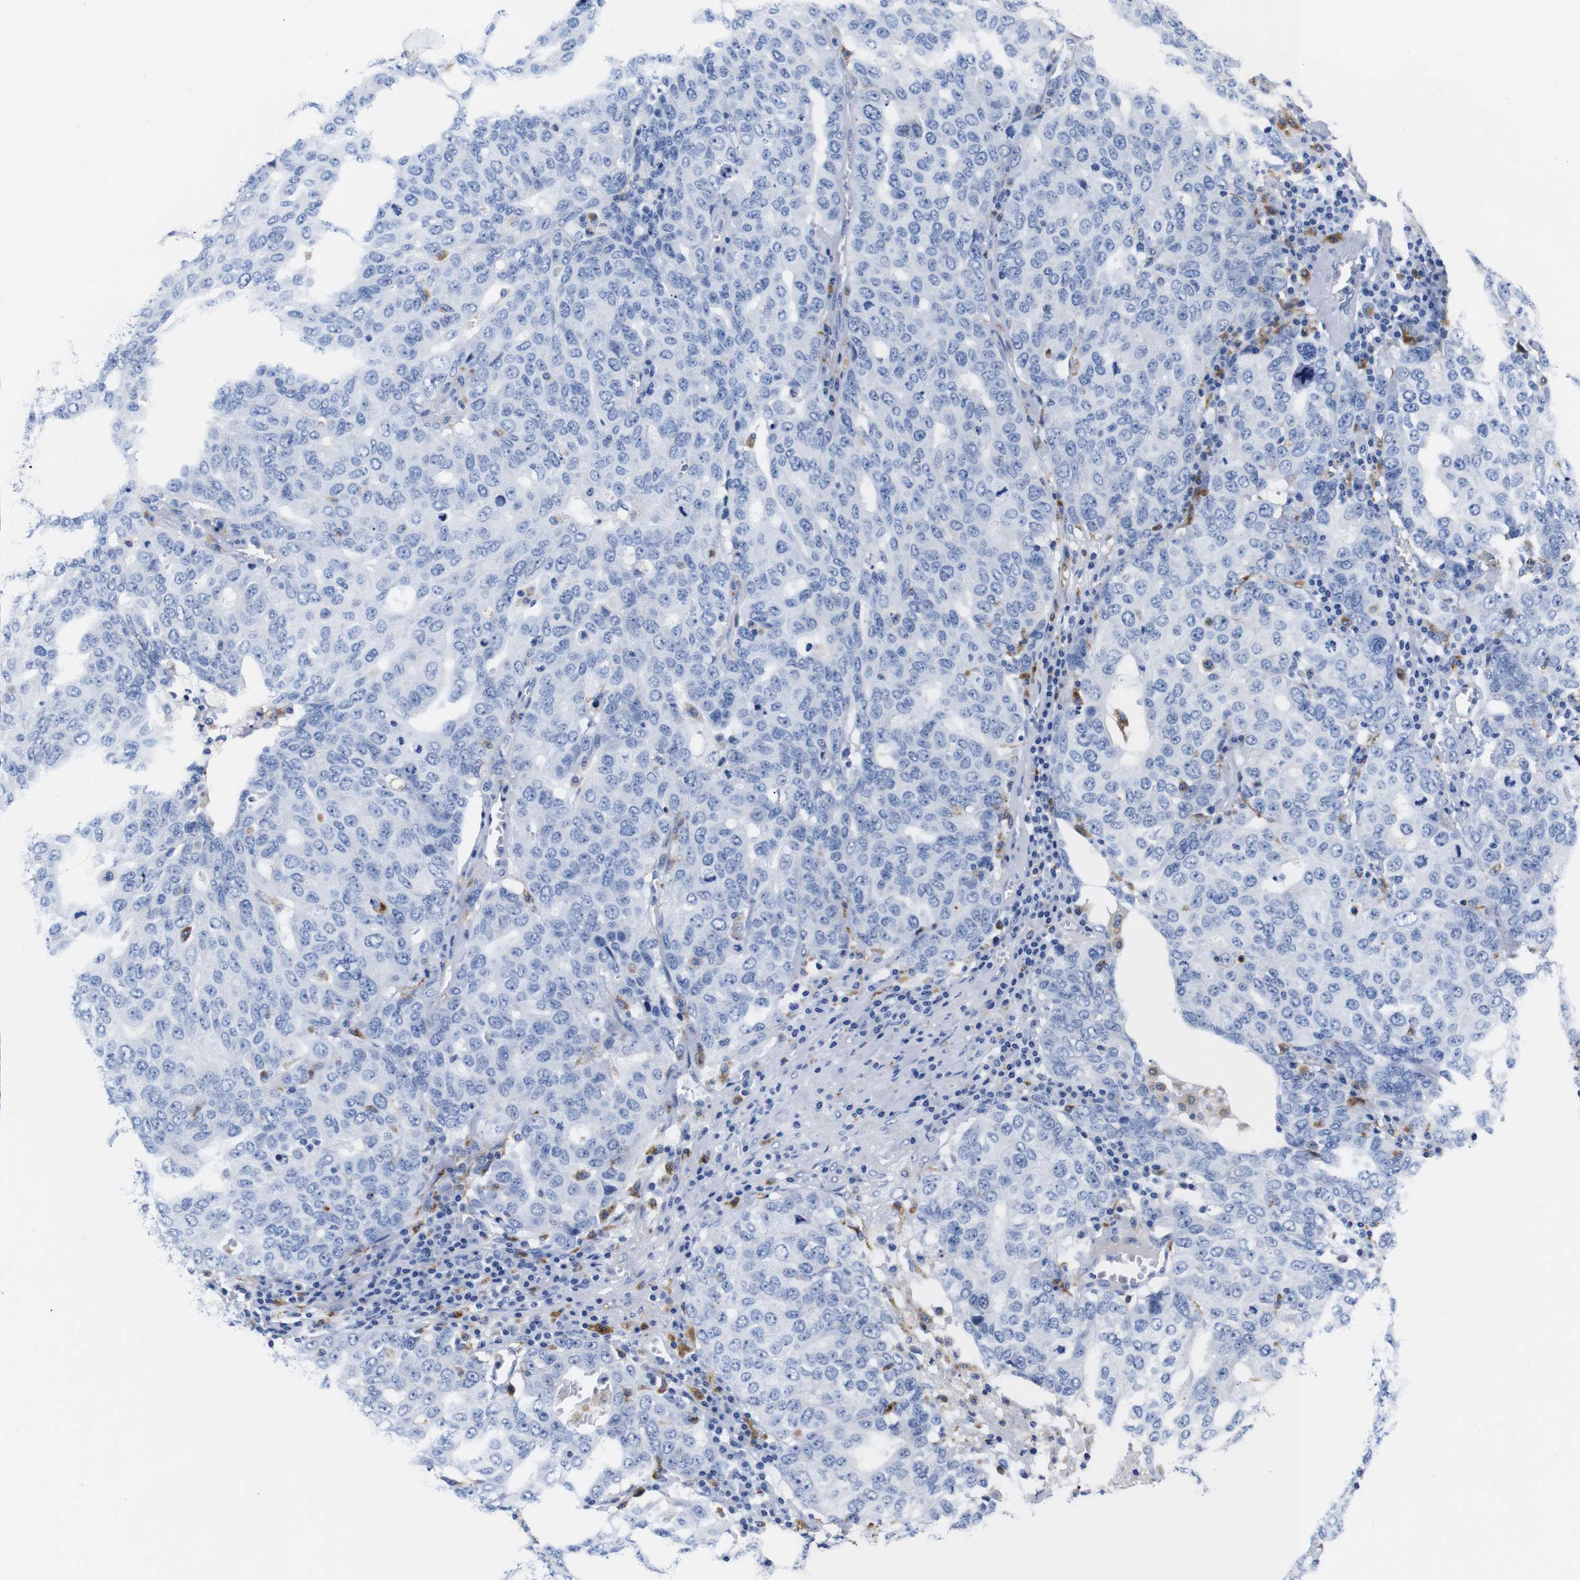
{"staining": {"intensity": "negative", "quantity": "none", "location": "none"}, "tissue": "ovarian cancer", "cell_type": "Tumor cells", "image_type": "cancer", "snomed": [{"axis": "morphology", "description": "Carcinoma, endometroid"}, {"axis": "topography", "description": "Ovary"}], "caption": "DAB (3,3'-diaminobenzidine) immunohistochemical staining of human endometroid carcinoma (ovarian) exhibits no significant staining in tumor cells. (DAB immunohistochemistry (IHC) visualized using brightfield microscopy, high magnification).", "gene": "HLA-DMB", "patient": {"sex": "female", "age": 62}}